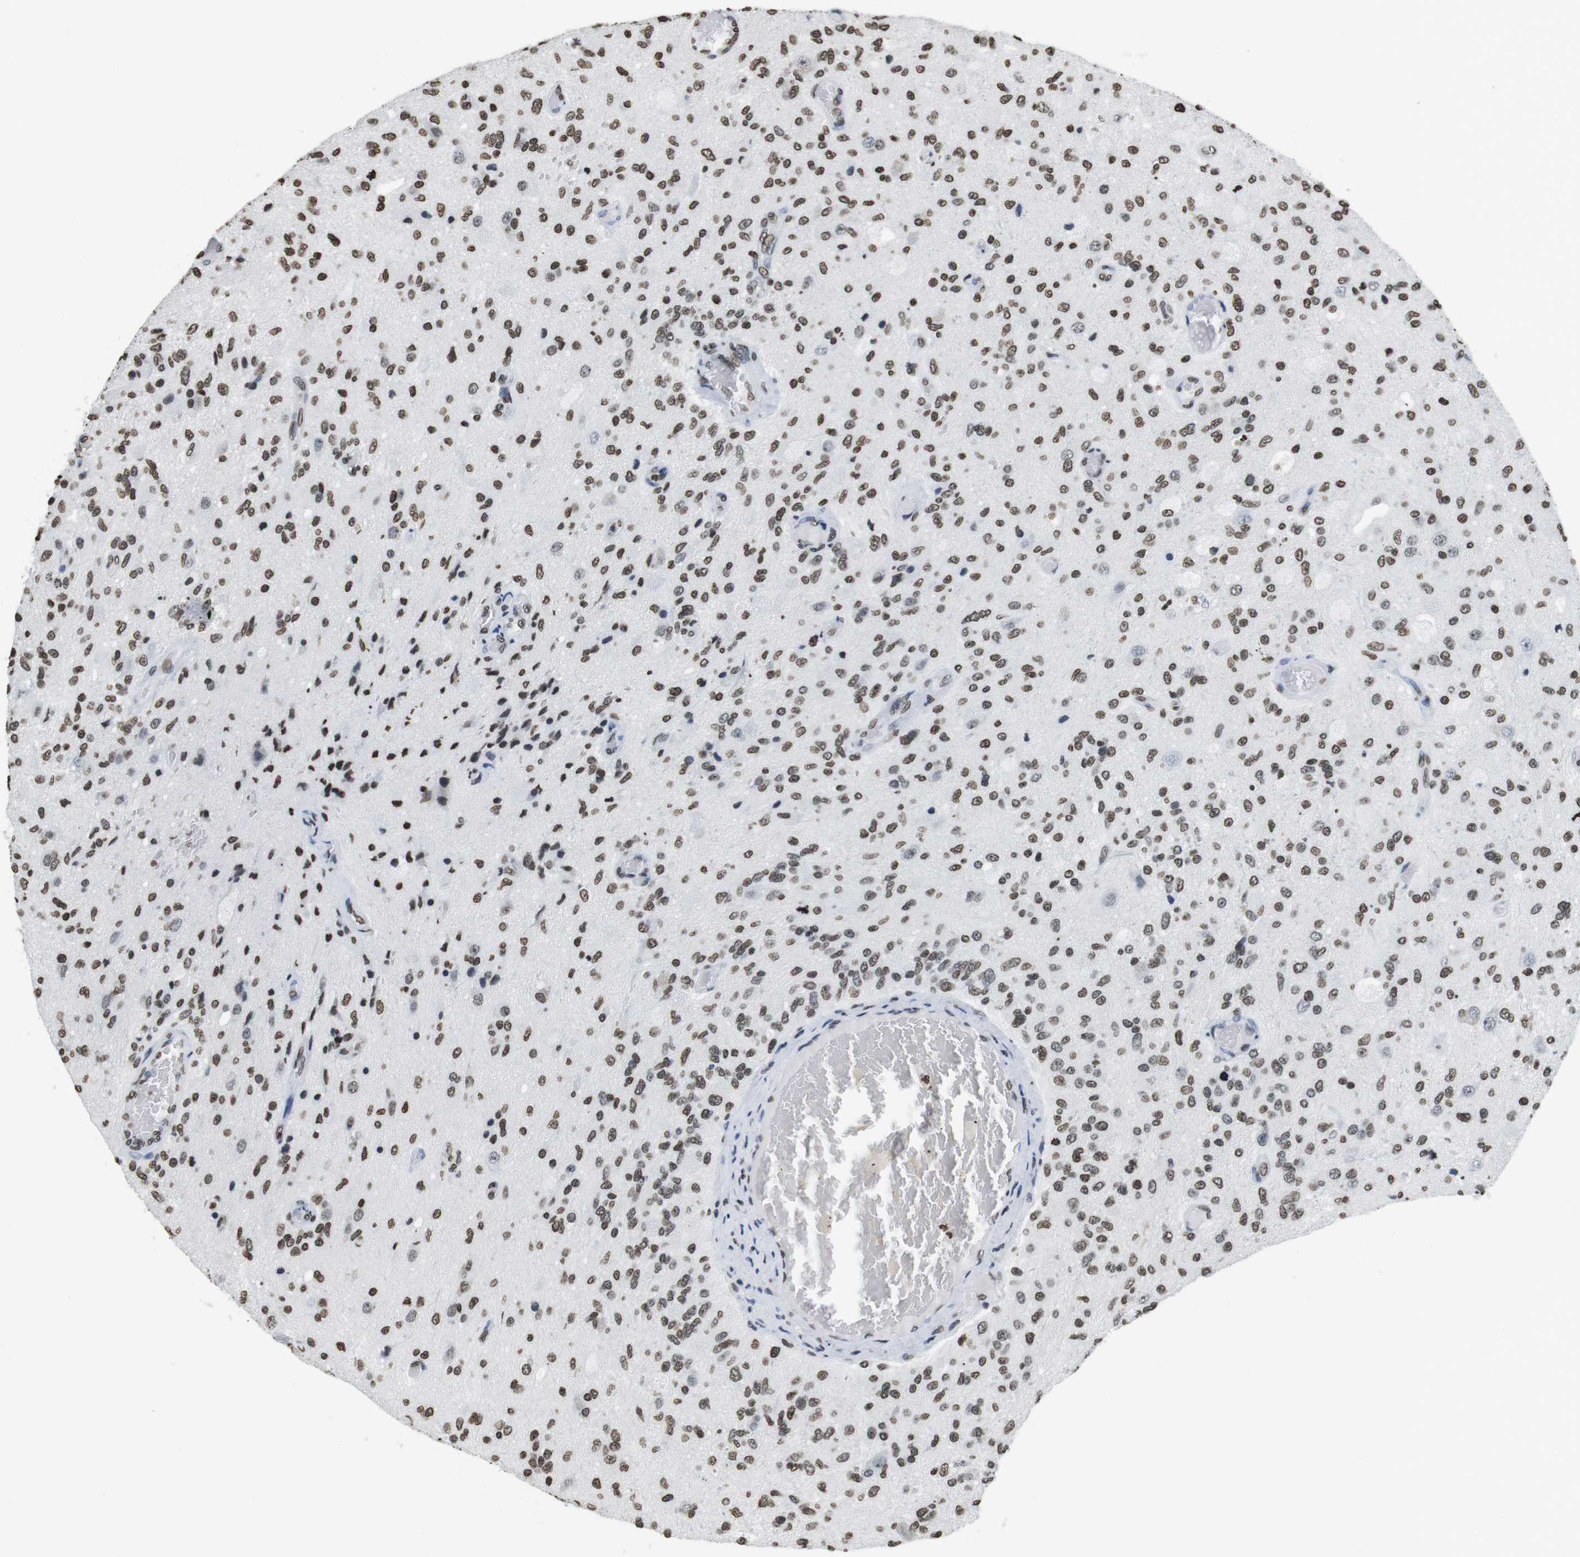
{"staining": {"intensity": "moderate", "quantity": ">75%", "location": "nuclear"}, "tissue": "glioma", "cell_type": "Tumor cells", "image_type": "cancer", "snomed": [{"axis": "morphology", "description": "Normal tissue, NOS"}, {"axis": "morphology", "description": "Glioma, malignant, High grade"}, {"axis": "topography", "description": "Cerebral cortex"}], "caption": "Malignant high-grade glioma tissue demonstrates moderate nuclear positivity in about >75% of tumor cells, visualized by immunohistochemistry. The staining was performed using DAB (3,3'-diaminobenzidine) to visualize the protein expression in brown, while the nuclei were stained in blue with hematoxylin (Magnification: 20x).", "gene": "BSX", "patient": {"sex": "male", "age": 77}}